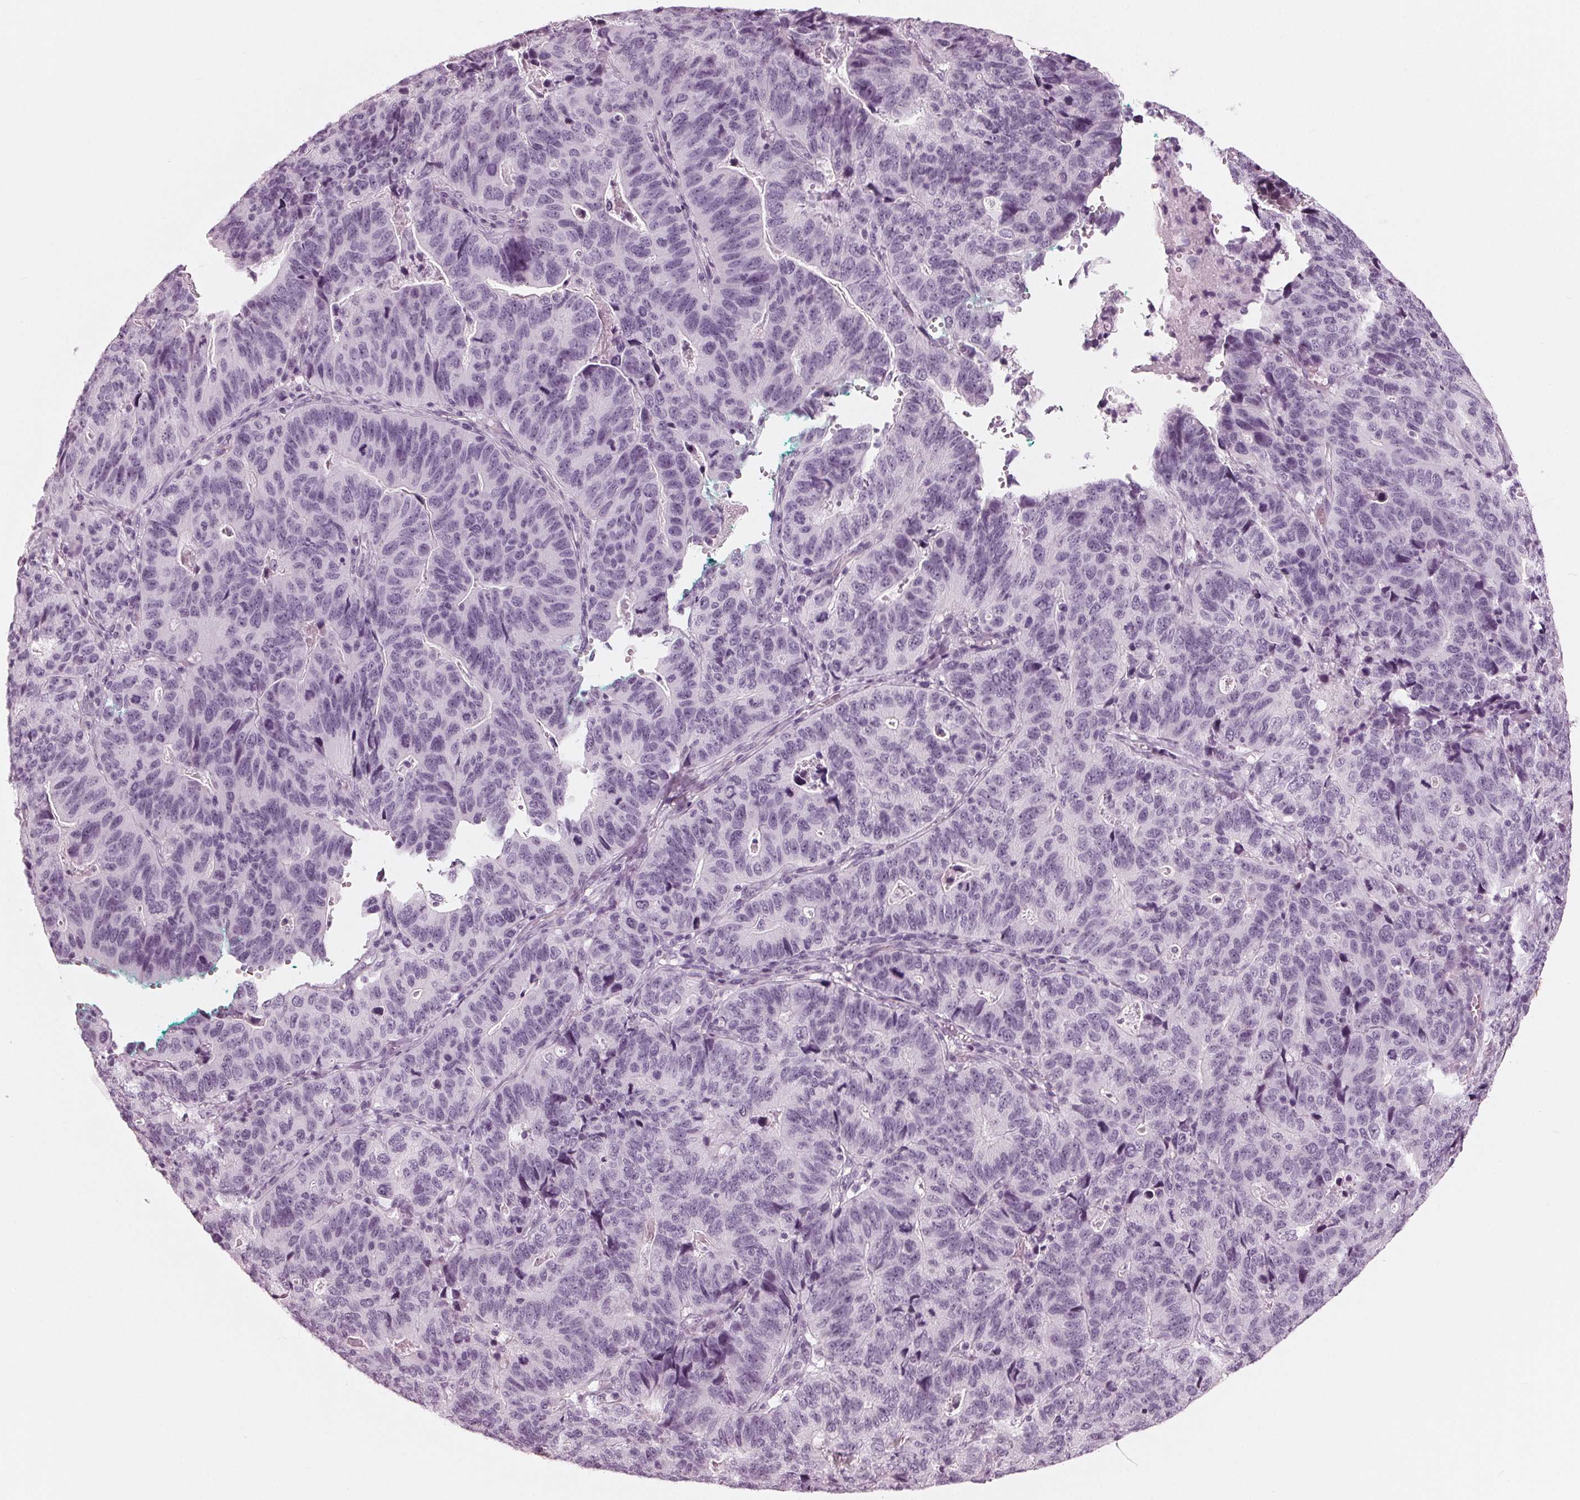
{"staining": {"intensity": "negative", "quantity": "none", "location": "none"}, "tissue": "stomach cancer", "cell_type": "Tumor cells", "image_type": "cancer", "snomed": [{"axis": "morphology", "description": "Adenocarcinoma, NOS"}, {"axis": "topography", "description": "Stomach, upper"}], "caption": "An immunohistochemistry (IHC) histopathology image of stomach adenocarcinoma is shown. There is no staining in tumor cells of stomach adenocarcinoma.", "gene": "KRT28", "patient": {"sex": "female", "age": 67}}